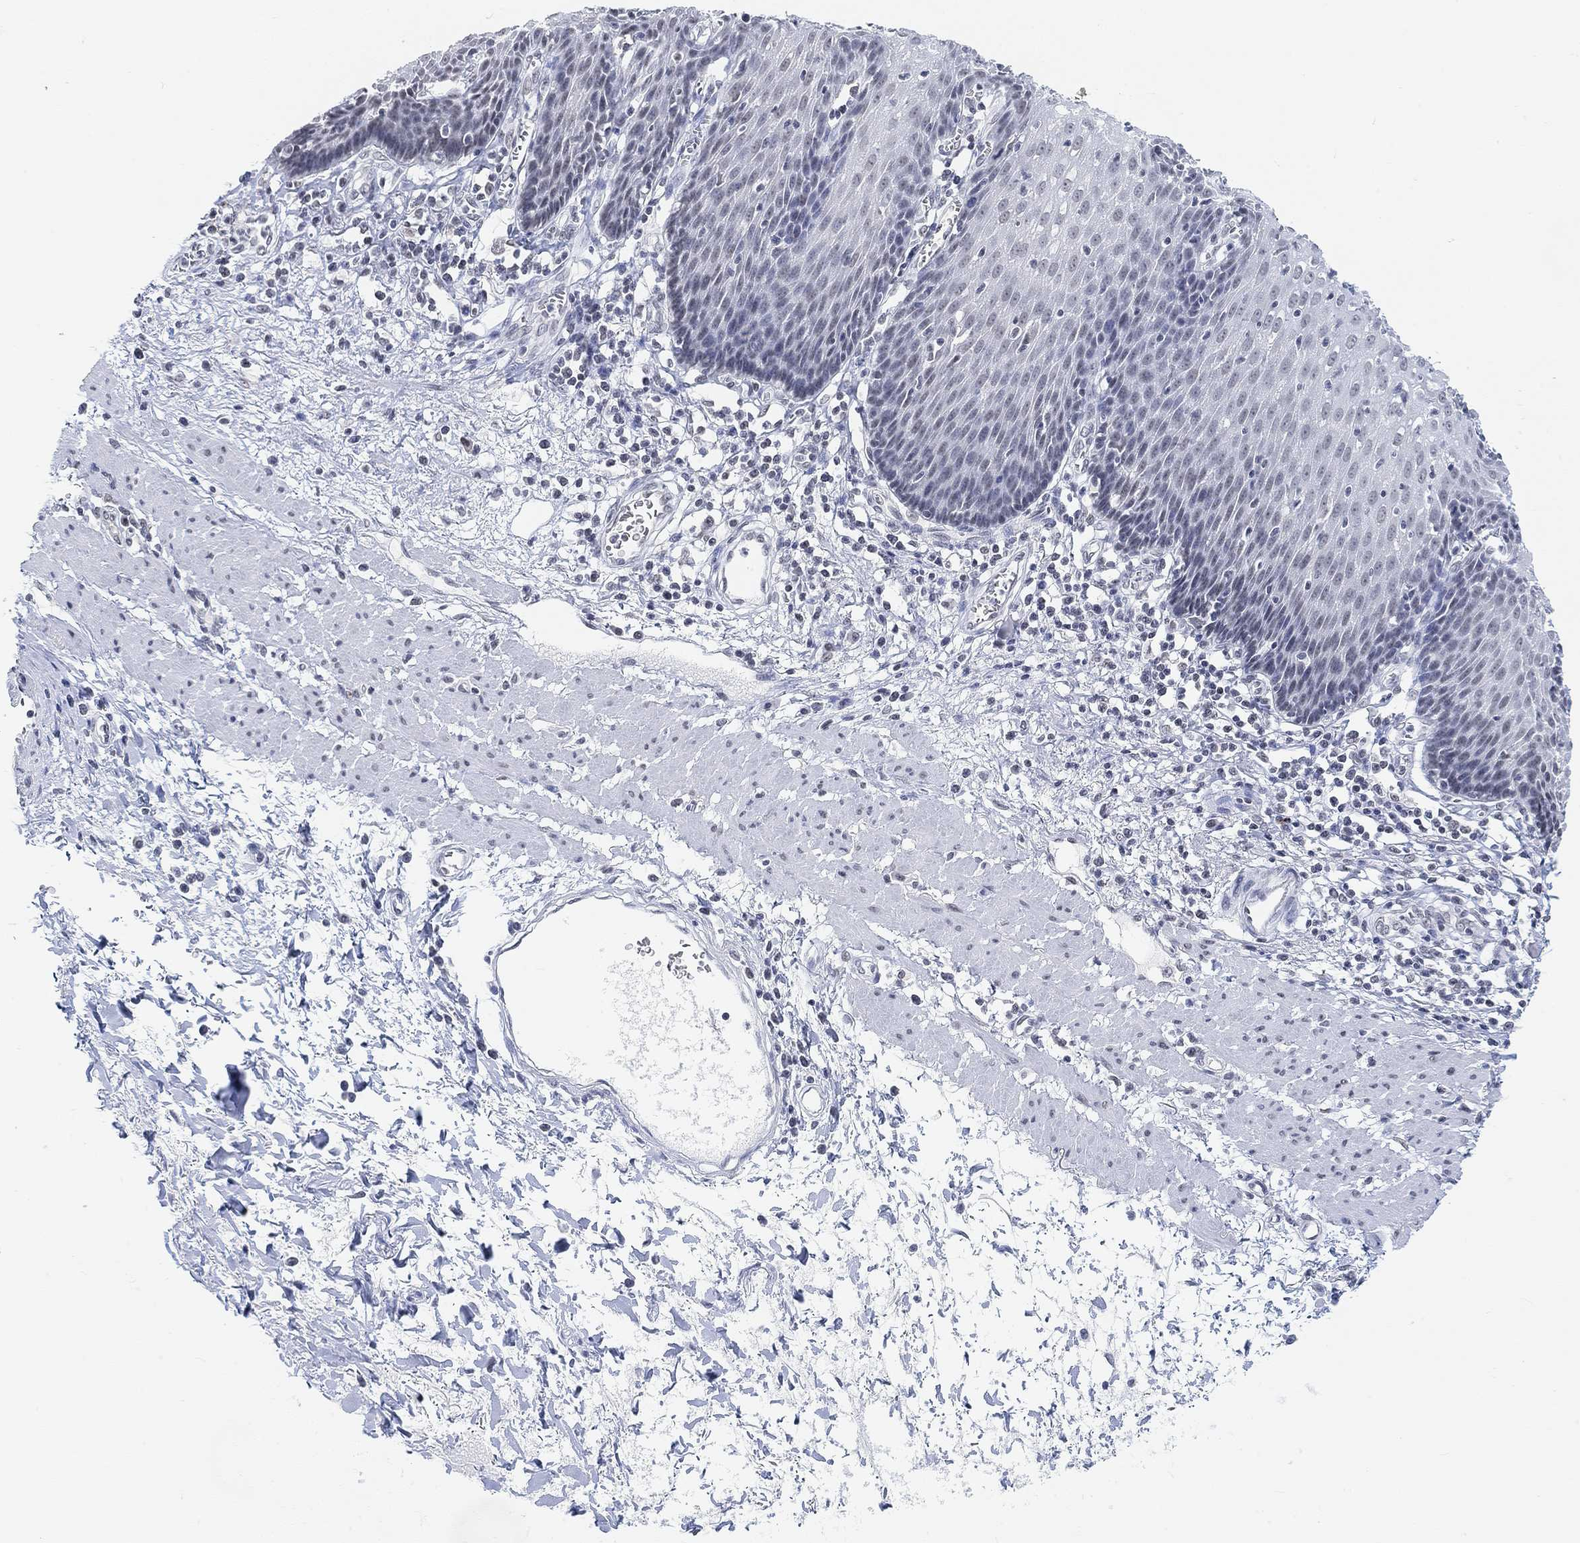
{"staining": {"intensity": "weak", "quantity": "<25%", "location": "nuclear"}, "tissue": "esophagus", "cell_type": "Squamous epithelial cells", "image_type": "normal", "snomed": [{"axis": "morphology", "description": "Normal tissue, NOS"}, {"axis": "topography", "description": "Esophagus"}], "caption": "Immunohistochemistry (IHC) image of normal esophagus stained for a protein (brown), which reveals no staining in squamous epithelial cells.", "gene": "PURG", "patient": {"sex": "male", "age": 57}}